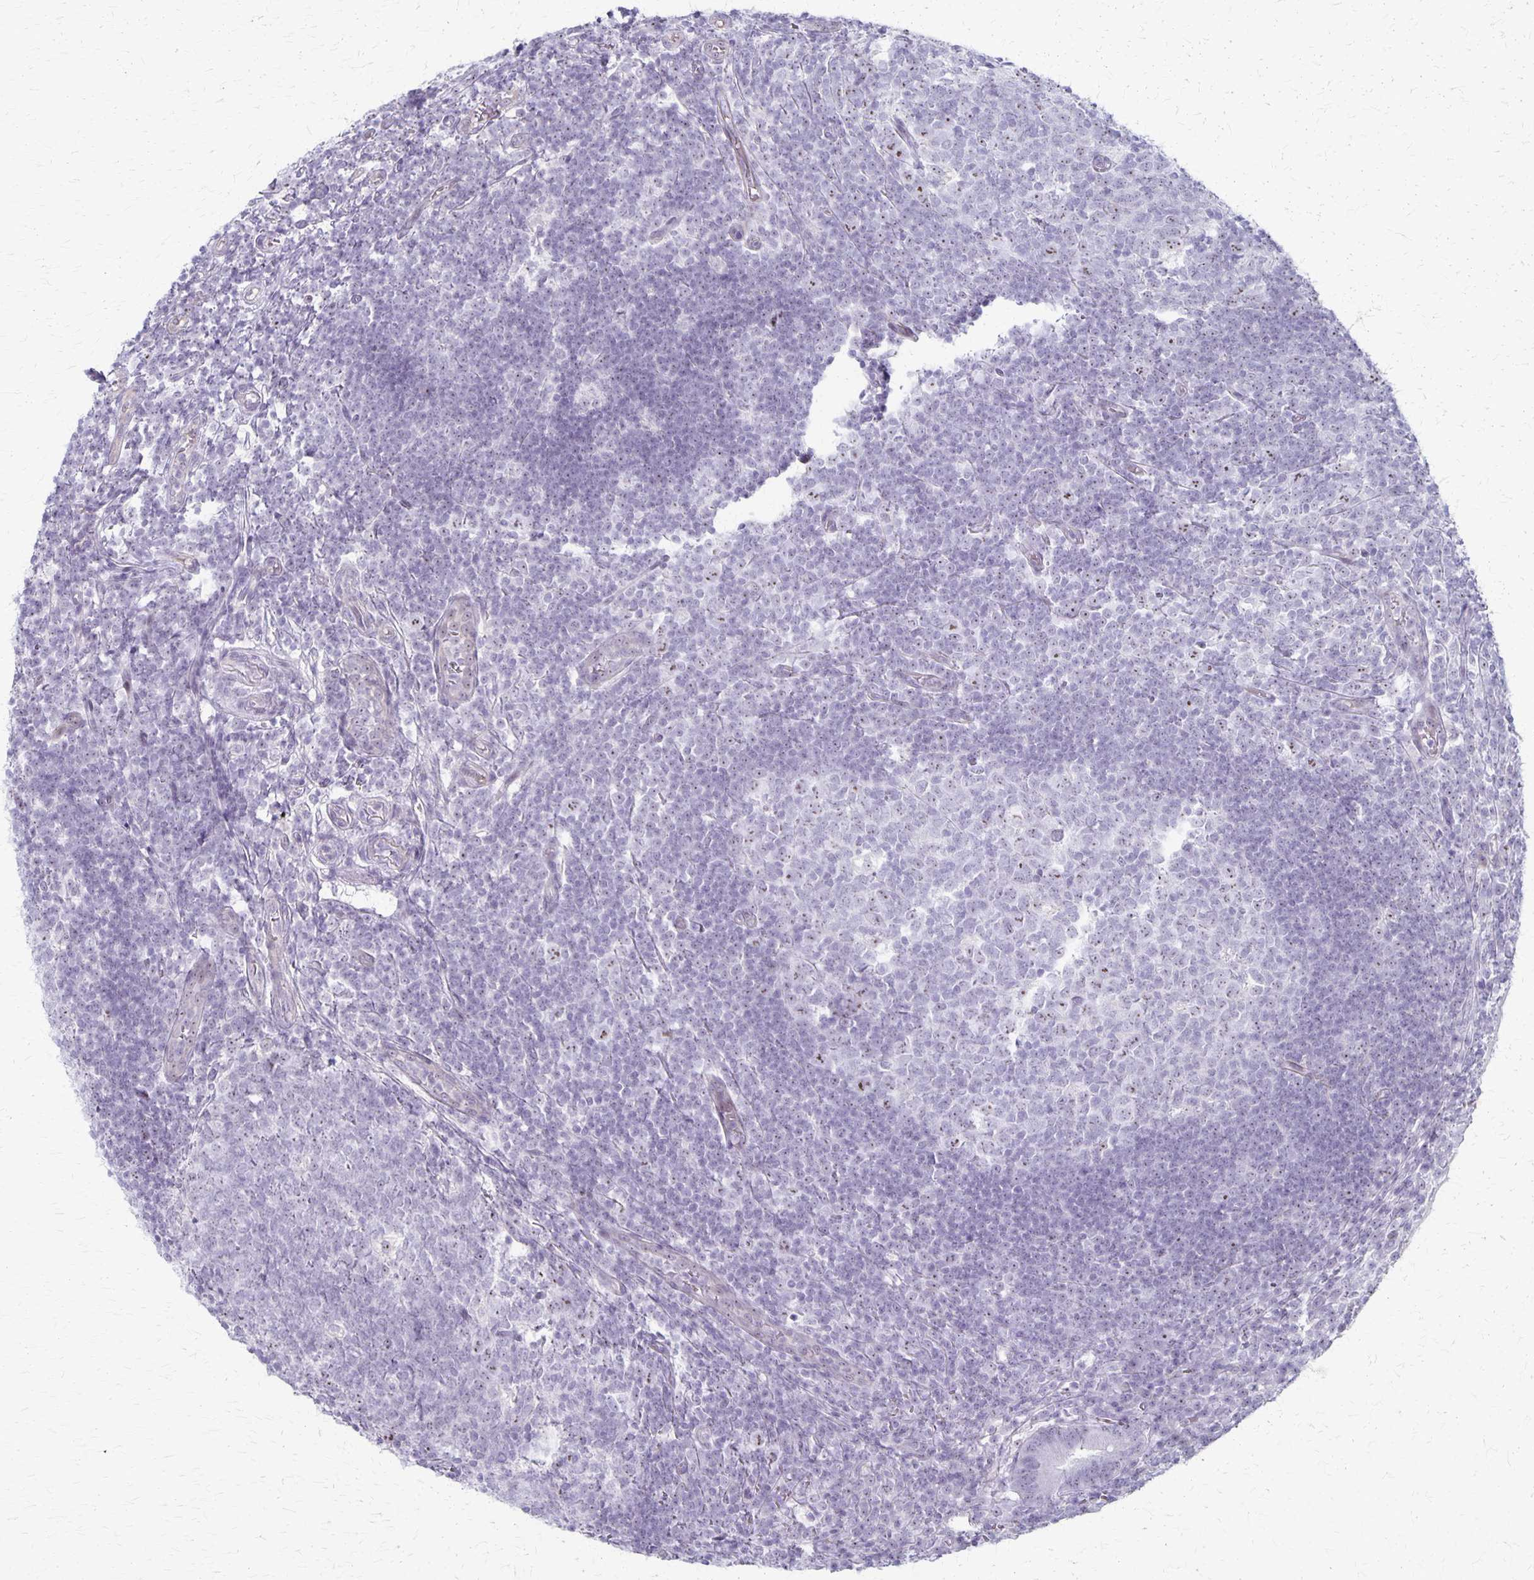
{"staining": {"intensity": "weak", "quantity": "<25%", "location": "nuclear"}, "tissue": "appendix", "cell_type": "Glandular cells", "image_type": "normal", "snomed": [{"axis": "morphology", "description": "Normal tissue, NOS"}, {"axis": "topography", "description": "Appendix"}], "caption": "The image displays no staining of glandular cells in unremarkable appendix.", "gene": "DLK2", "patient": {"sex": "male", "age": 18}}